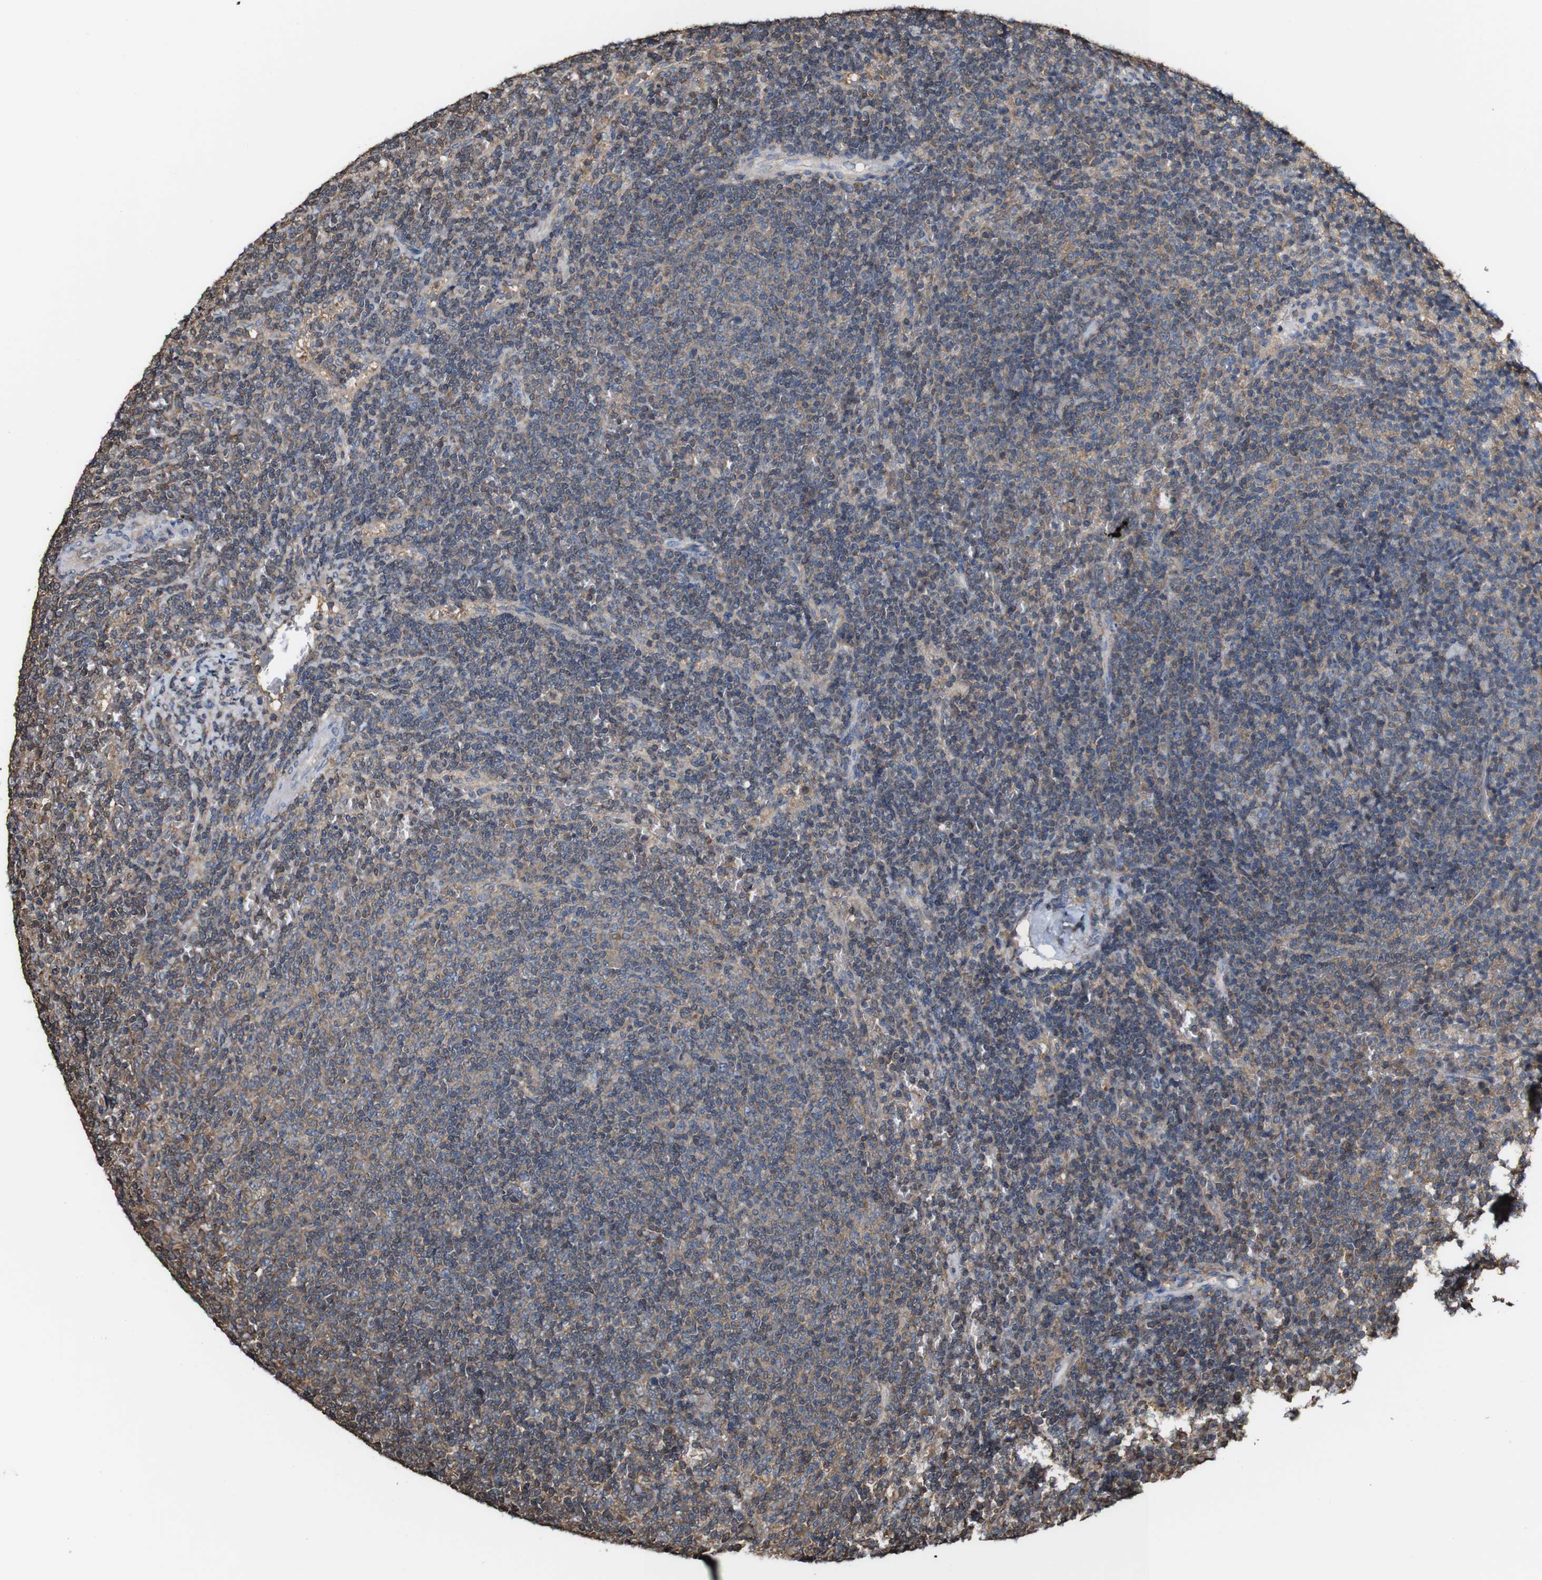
{"staining": {"intensity": "moderate", "quantity": "25%-75%", "location": "cytoplasmic/membranous"}, "tissue": "lymphoma", "cell_type": "Tumor cells", "image_type": "cancer", "snomed": [{"axis": "morphology", "description": "Malignant lymphoma, non-Hodgkin's type, Low grade"}, {"axis": "topography", "description": "Spleen"}], "caption": "An immunohistochemistry image of neoplastic tissue is shown. Protein staining in brown highlights moderate cytoplasmic/membranous positivity in lymphoma within tumor cells.", "gene": "PTPRR", "patient": {"sex": "female", "age": 50}}